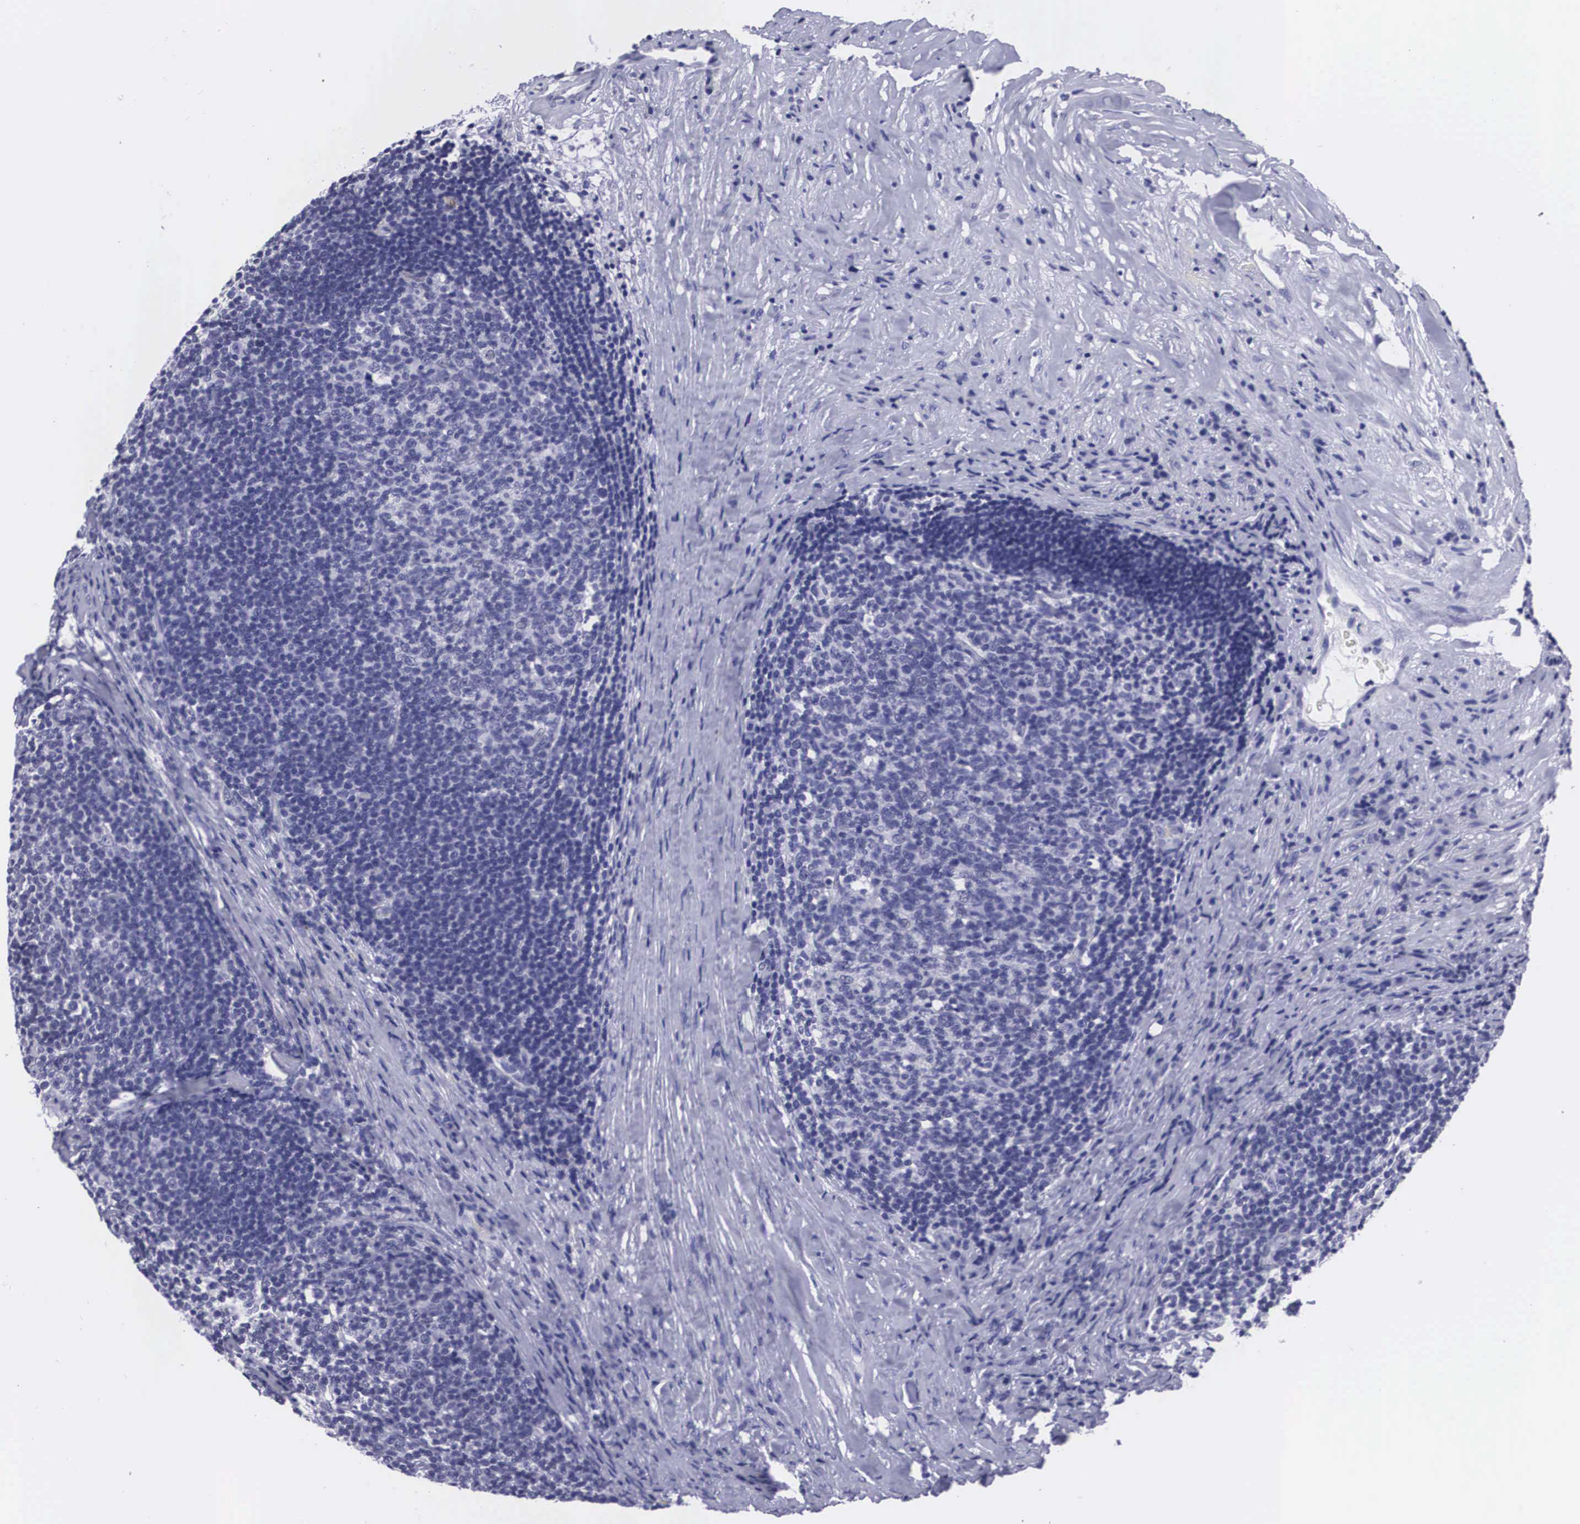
{"staining": {"intensity": "negative", "quantity": "none", "location": "none"}, "tissue": "lymphoma", "cell_type": "Tumor cells", "image_type": "cancer", "snomed": [{"axis": "morphology", "description": "Malignant lymphoma, non-Hodgkin's type, Low grade"}, {"axis": "topography", "description": "Lymph node"}], "caption": "There is no significant staining in tumor cells of lymphoma. (Immunohistochemistry, brightfield microscopy, high magnification).", "gene": "C22orf31", "patient": {"sex": "male", "age": 74}}